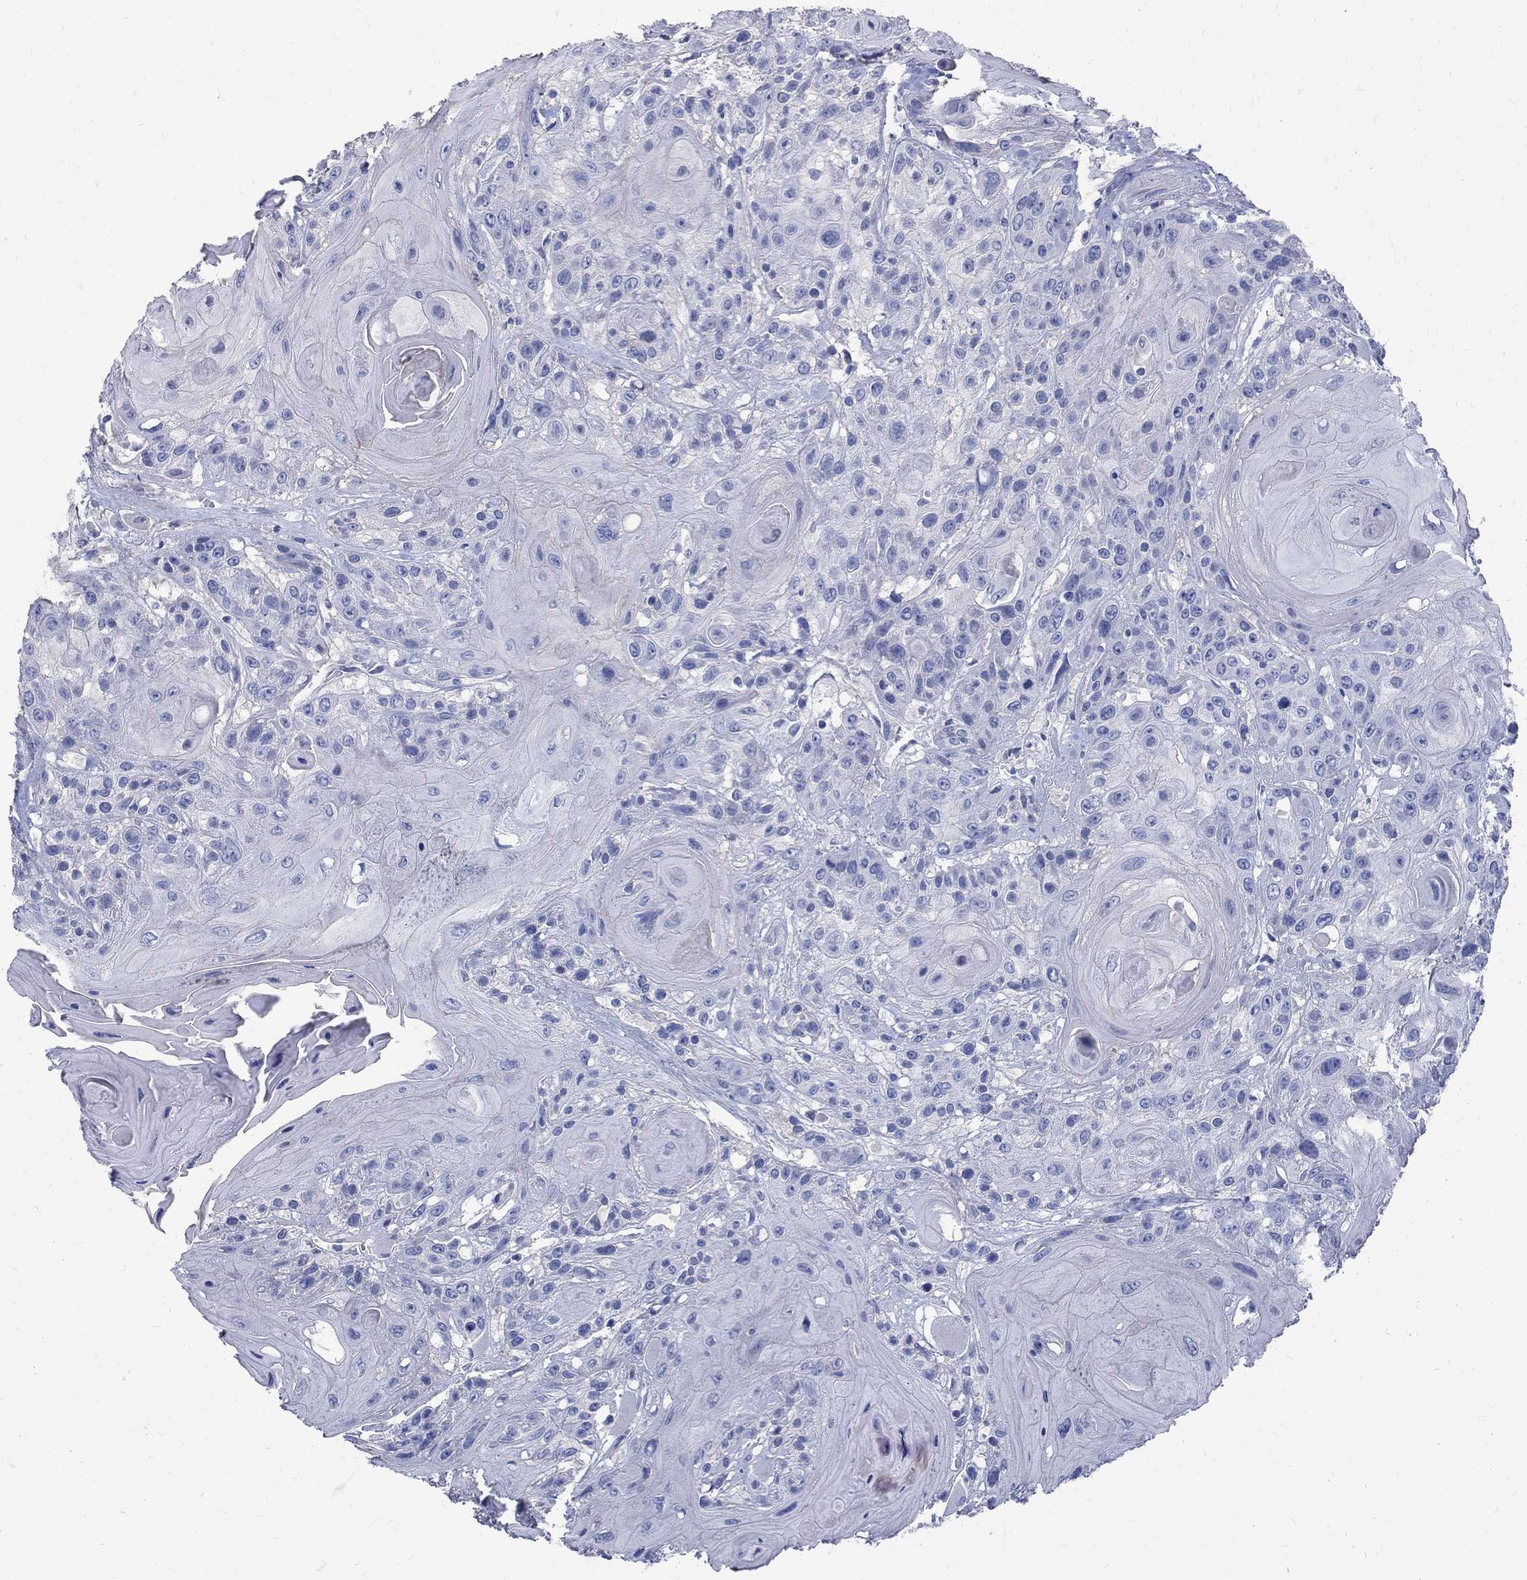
{"staining": {"intensity": "negative", "quantity": "none", "location": "none"}, "tissue": "head and neck cancer", "cell_type": "Tumor cells", "image_type": "cancer", "snomed": [{"axis": "morphology", "description": "Squamous cell carcinoma, NOS"}, {"axis": "topography", "description": "Head-Neck"}], "caption": "A high-resolution micrograph shows immunohistochemistry (IHC) staining of squamous cell carcinoma (head and neck), which shows no significant staining in tumor cells.", "gene": "MAGEB6", "patient": {"sex": "female", "age": 59}}